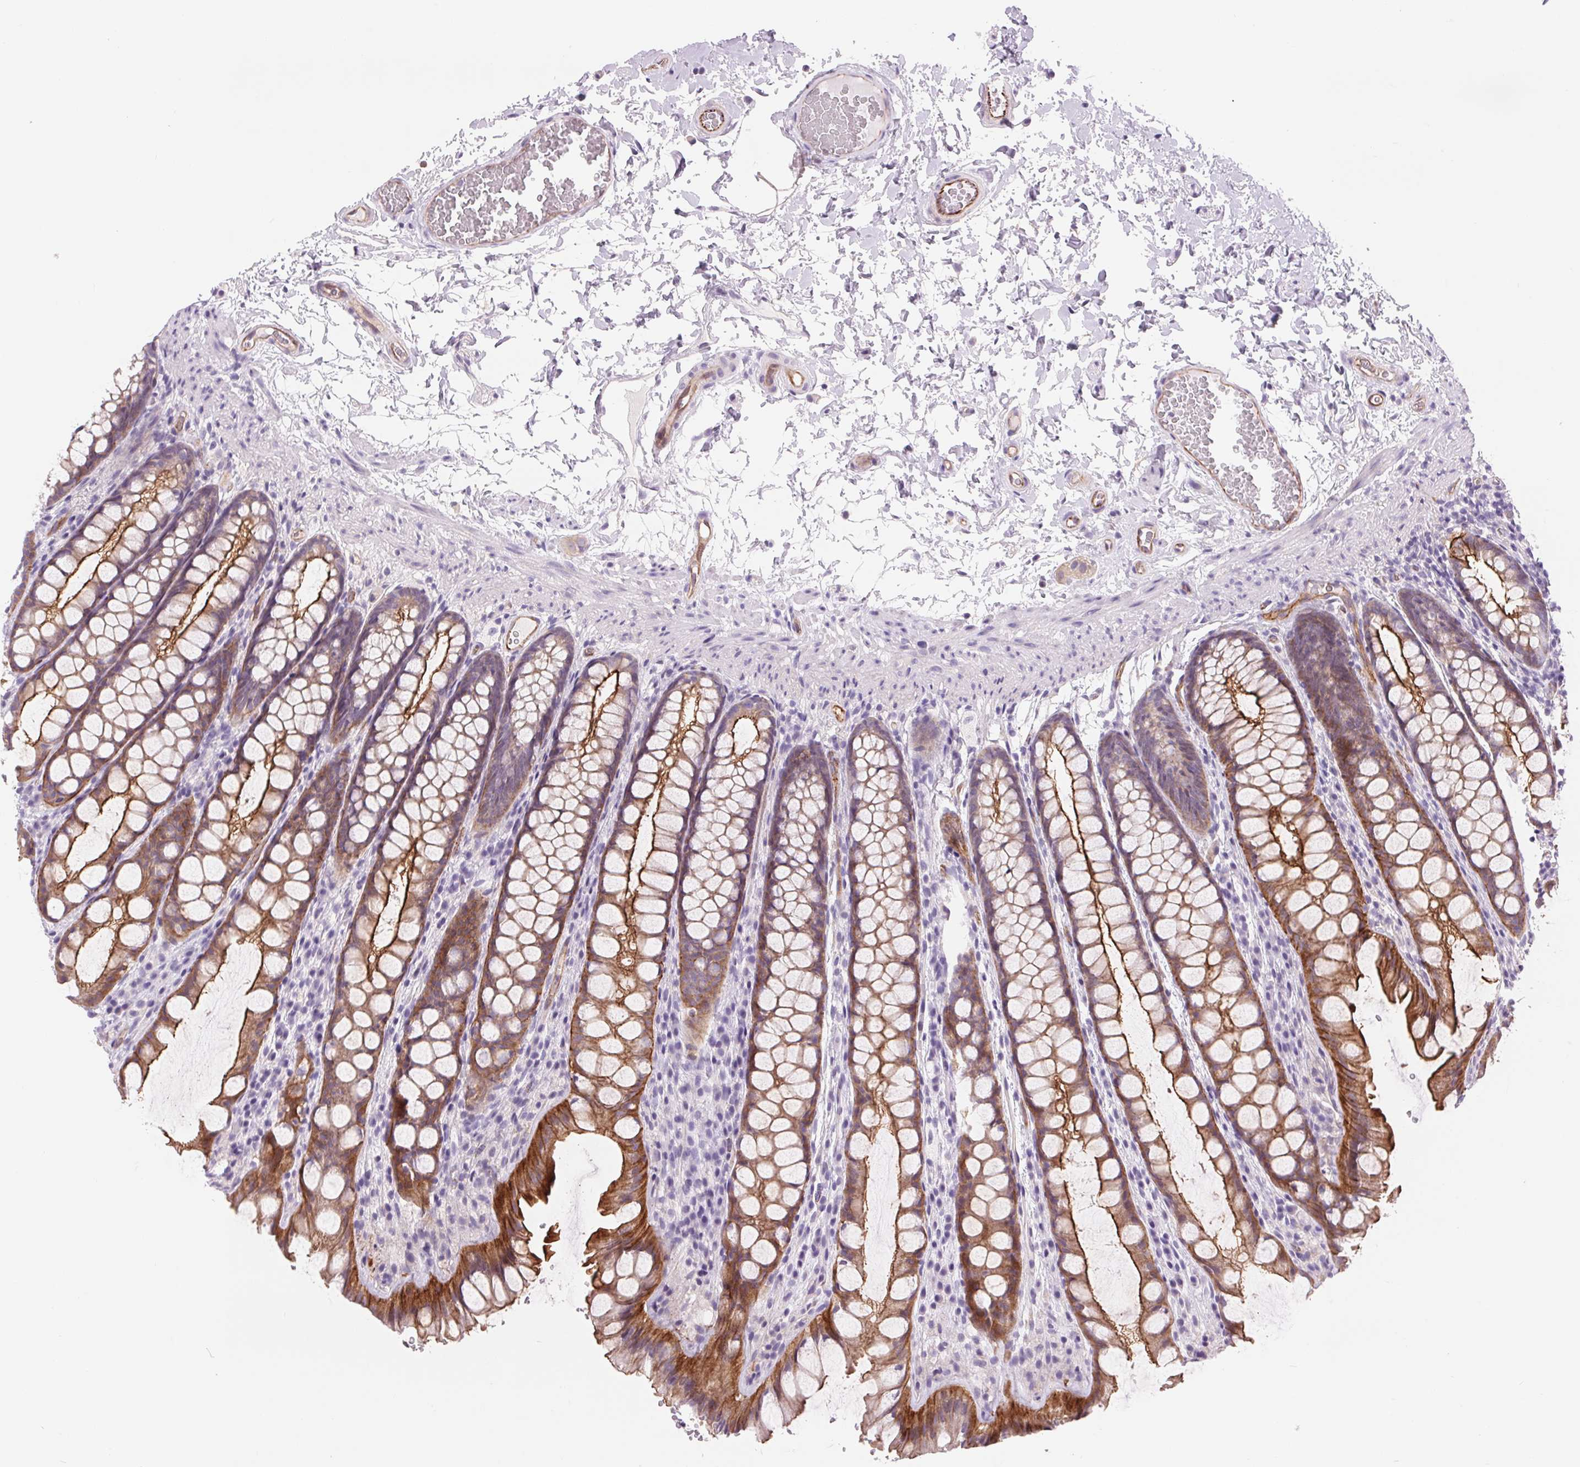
{"staining": {"intensity": "moderate", "quantity": ">75%", "location": "cytoplasmic/membranous"}, "tissue": "colon", "cell_type": "Endothelial cells", "image_type": "normal", "snomed": [{"axis": "morphology", "description": "Normal tissue, NOS"}, {"axis": "topography", "description": "Colon"}], "caption": "About >75% of endothelial cells in benign human colon show moderate cytoplasmic/membranous protein expression as visualized by brown immunohistochemical staining.", "gene": "DIXDC1", "patient": {"sex": "male", "age": 47}}